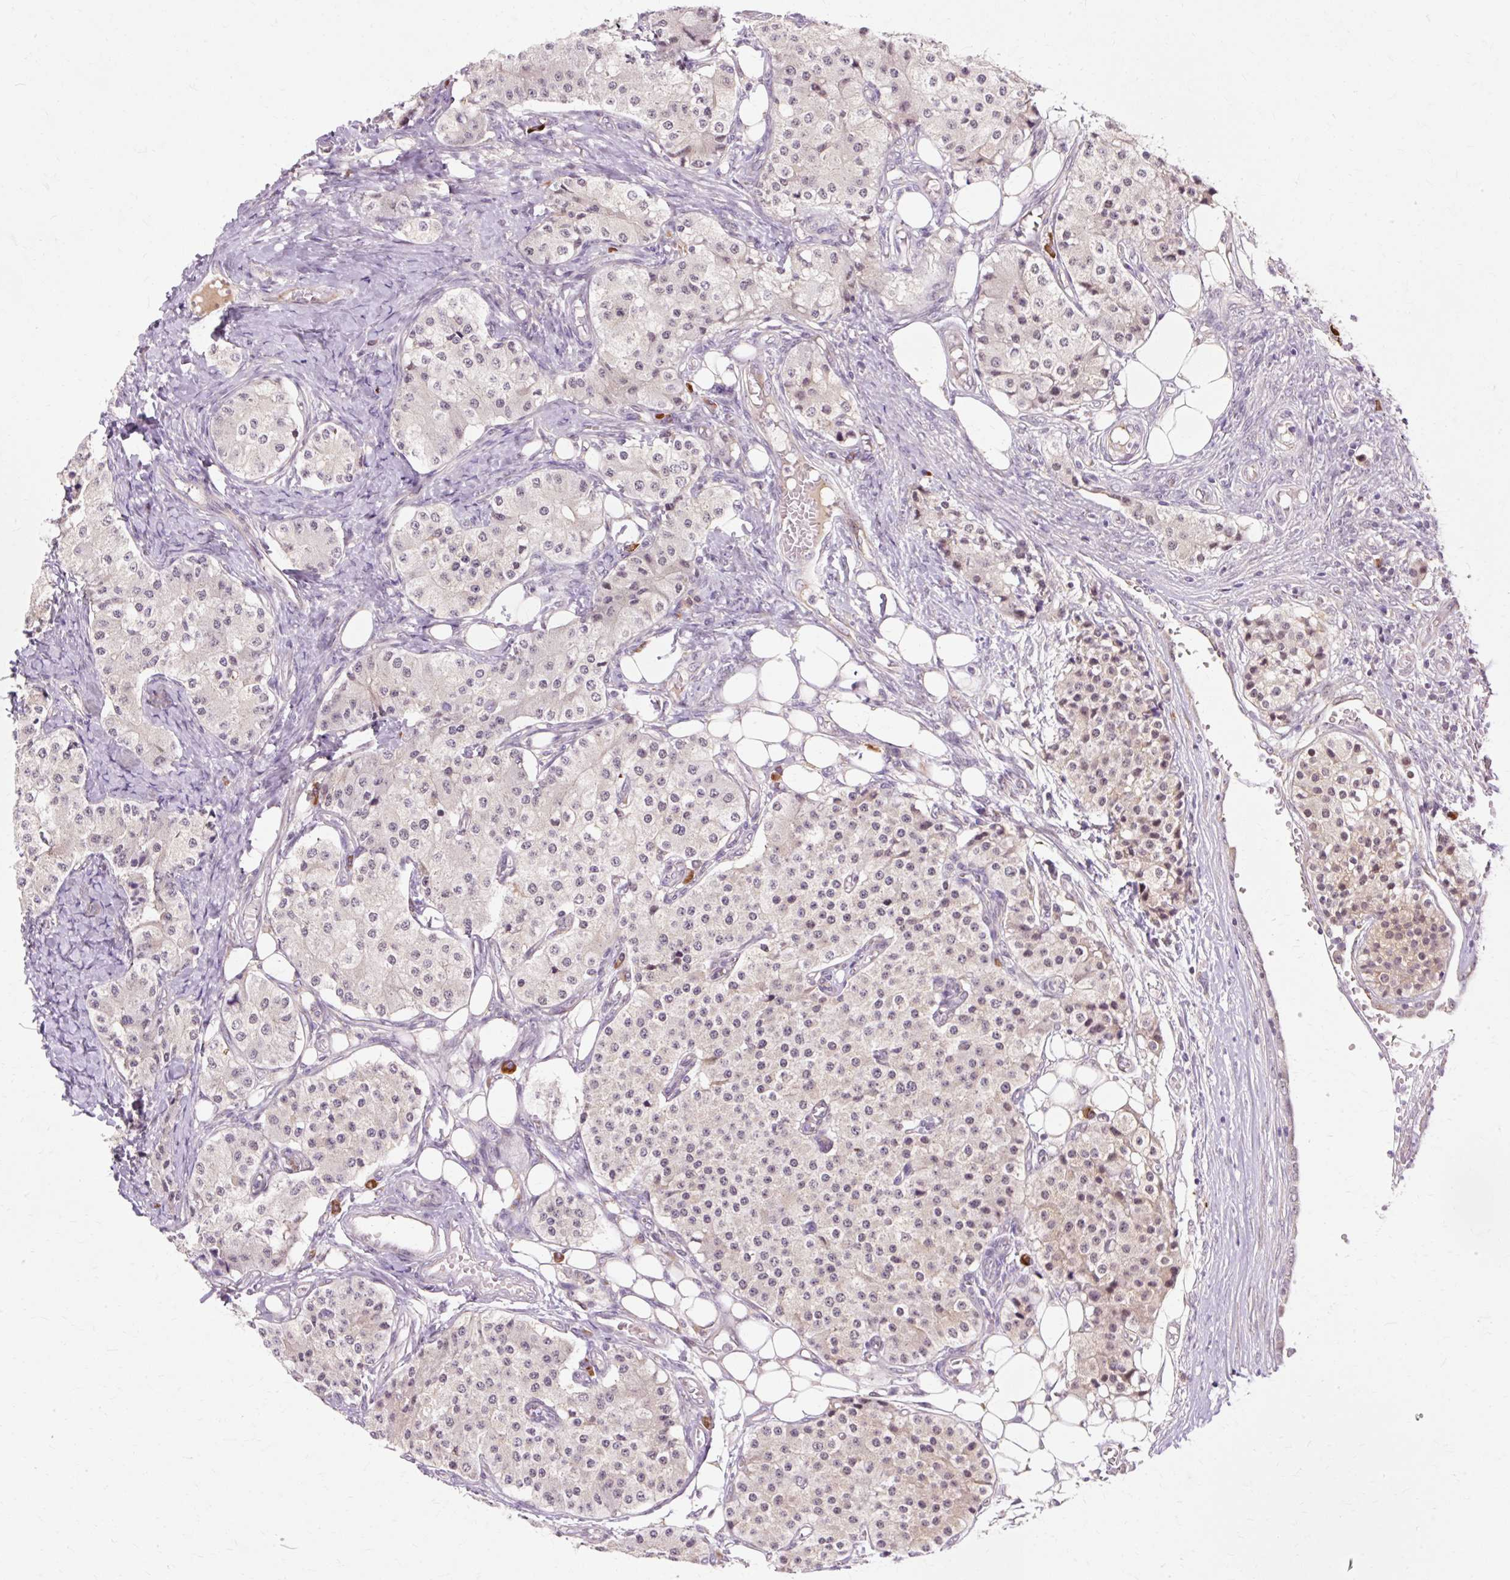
{"staining": {"intensity": "moderate", "quantity": "<25%", "location": "cytoplasmic/membranous,nuclear"}, "tissue": "carcinoid", "cell_type": "Tumor cells", "image_type": "cancer", "snomed": [{"axis": "morphology", "description": "Carcinoid, malignant, NOS"}, {"axis": "topography", "description": "Colon"}], "caption": "Protein expression analysis of human carcinoid reveals moderate cytoplasmic/membranous and nuclear staining in approximately <25% of tumor cells. (IHC, brightfield microscopy, high magnification).", "gene": "GEMIN2", "patient": {"sex": "female", "age": 52}}